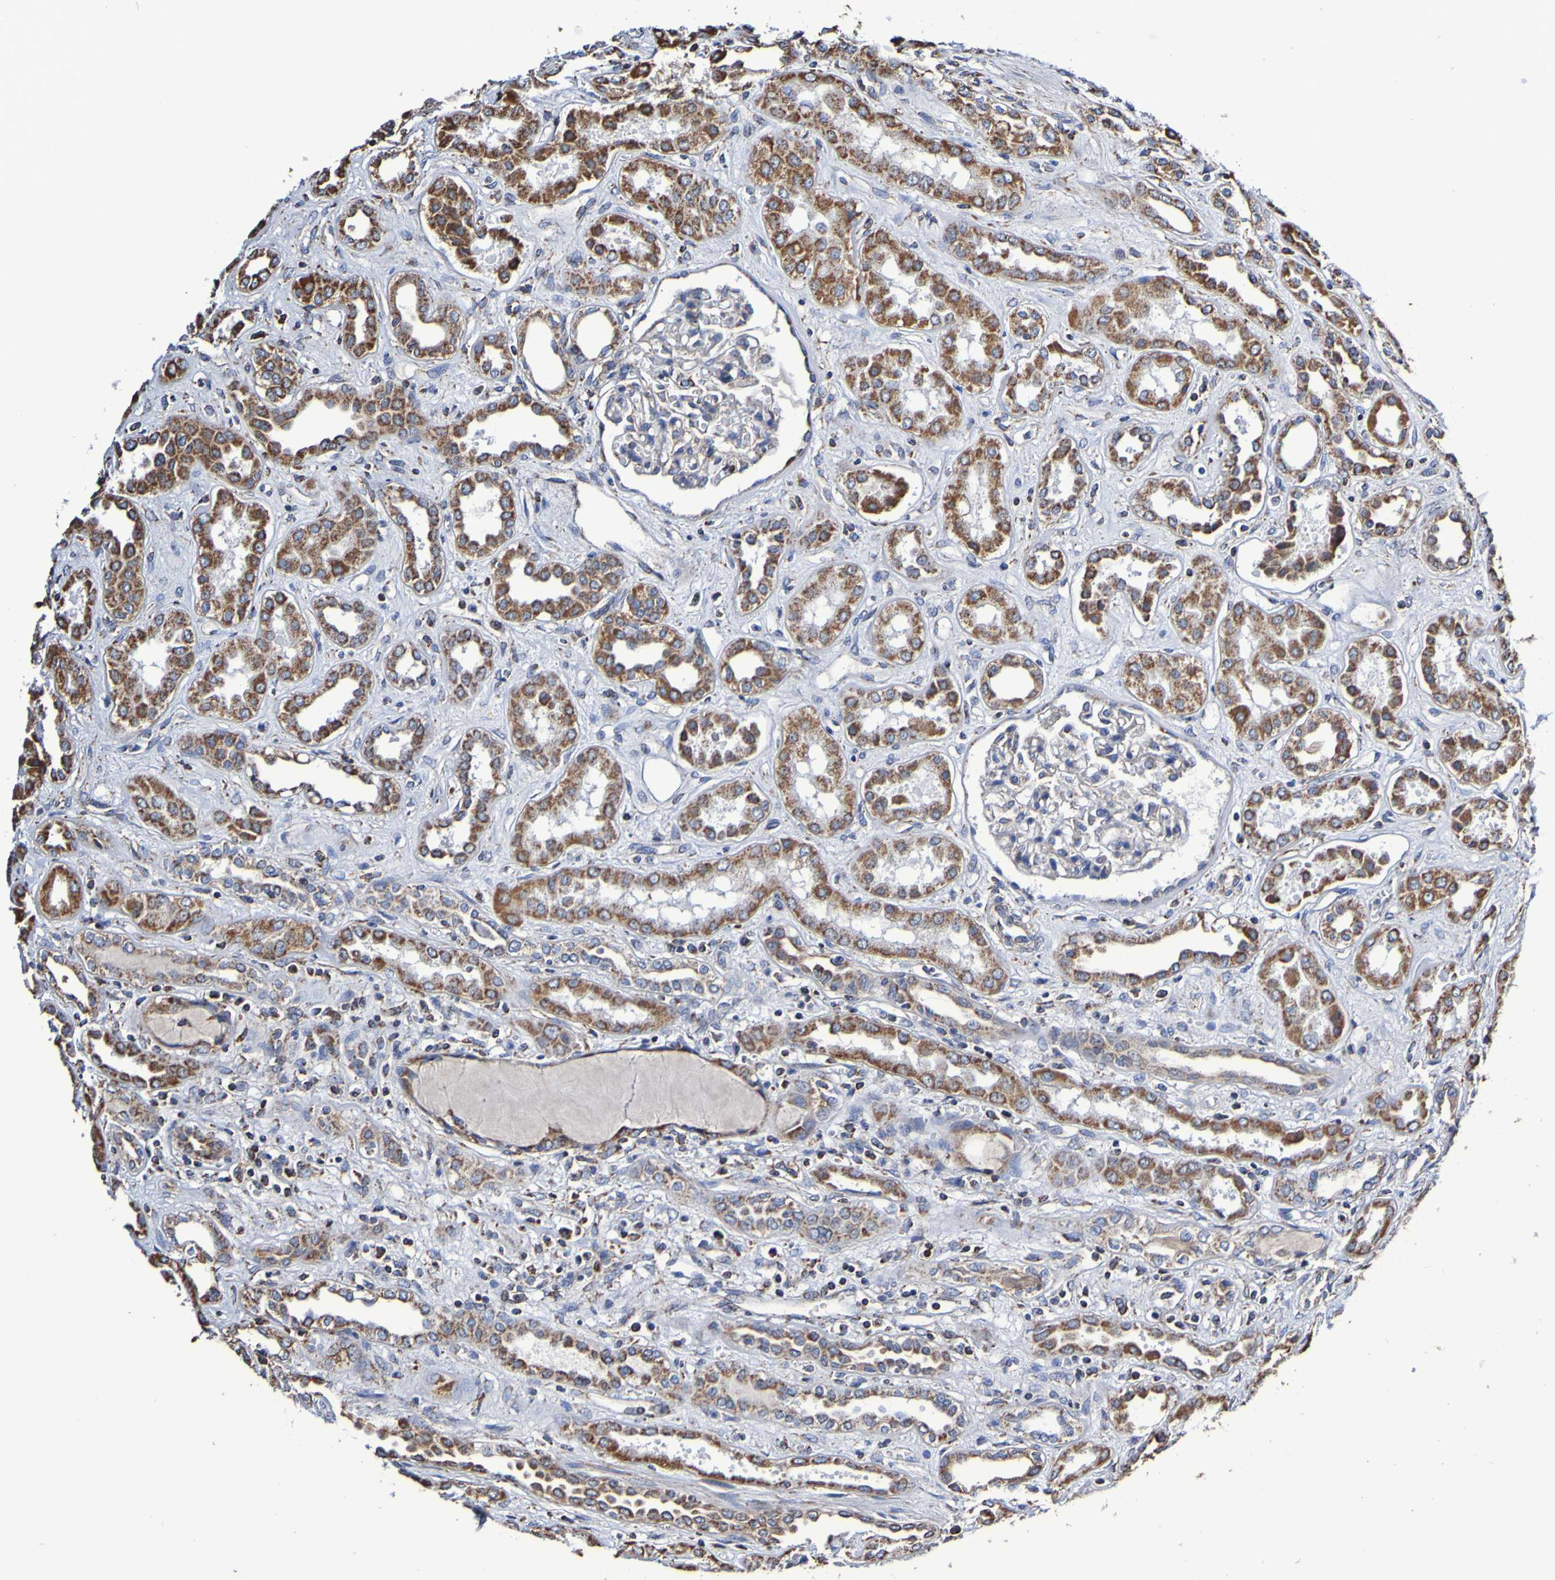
{"staining": {"intensity": "negative", "quantity": "none", "location": "none"}, "tissue": "kidney", "cell_type": "Cells in glomeruli", "image_type": "normal", "snomed": [{"axis": "morphology", "description": "Normal tissue, NOS"}, {"axis": "topography", "description": "Kidney"}], "caption": "Immunohistochemistry of normal human kidney shows no expression in cells in glomeruli. (Brightfield microscopy of DAB immunohistochemistry at high magnification).", "gene": "IL18R1", "patient": {"sex": "male", "age": 59}}